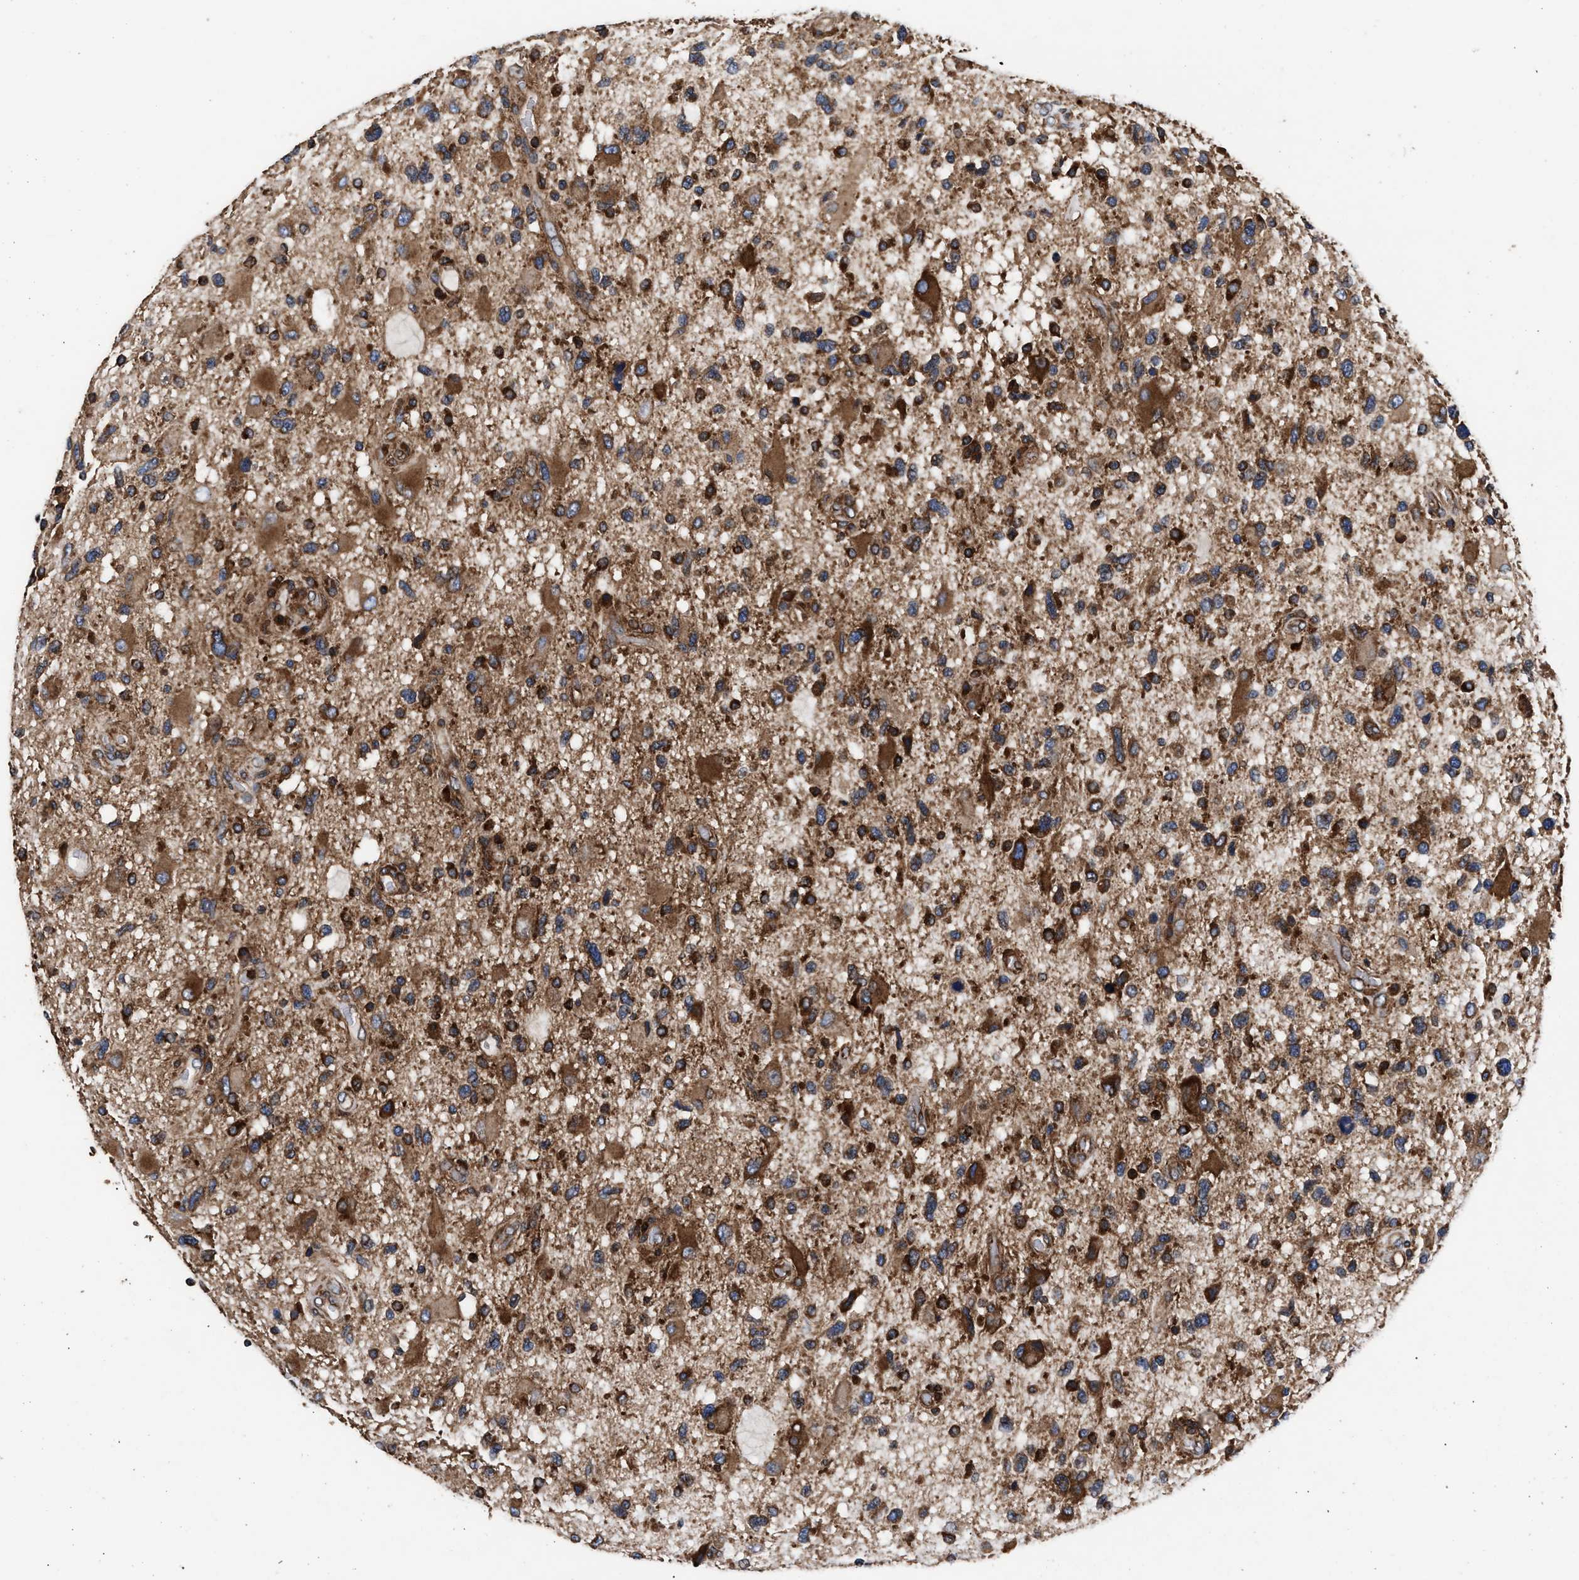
{"staining": {"intensity": "strong", "quantity": ">75%", "location": "cytoplasmic/membranous"}, "tissue": "glioma", "cell_type": "Tumor cells", "image_type": "cancer", "snomed": [{"axis": "morphology", "description": "Glioma, malignant, High grade"}, {"axis": "topography", "description": "Brain"}], "caption": "This is an image of IHC staining of glioma, which shows strong positivity in the cytoplasmic/membranous of tumor cells.", "gene": "KYAT1", "patient": {"sex": "male", "age": 33}}